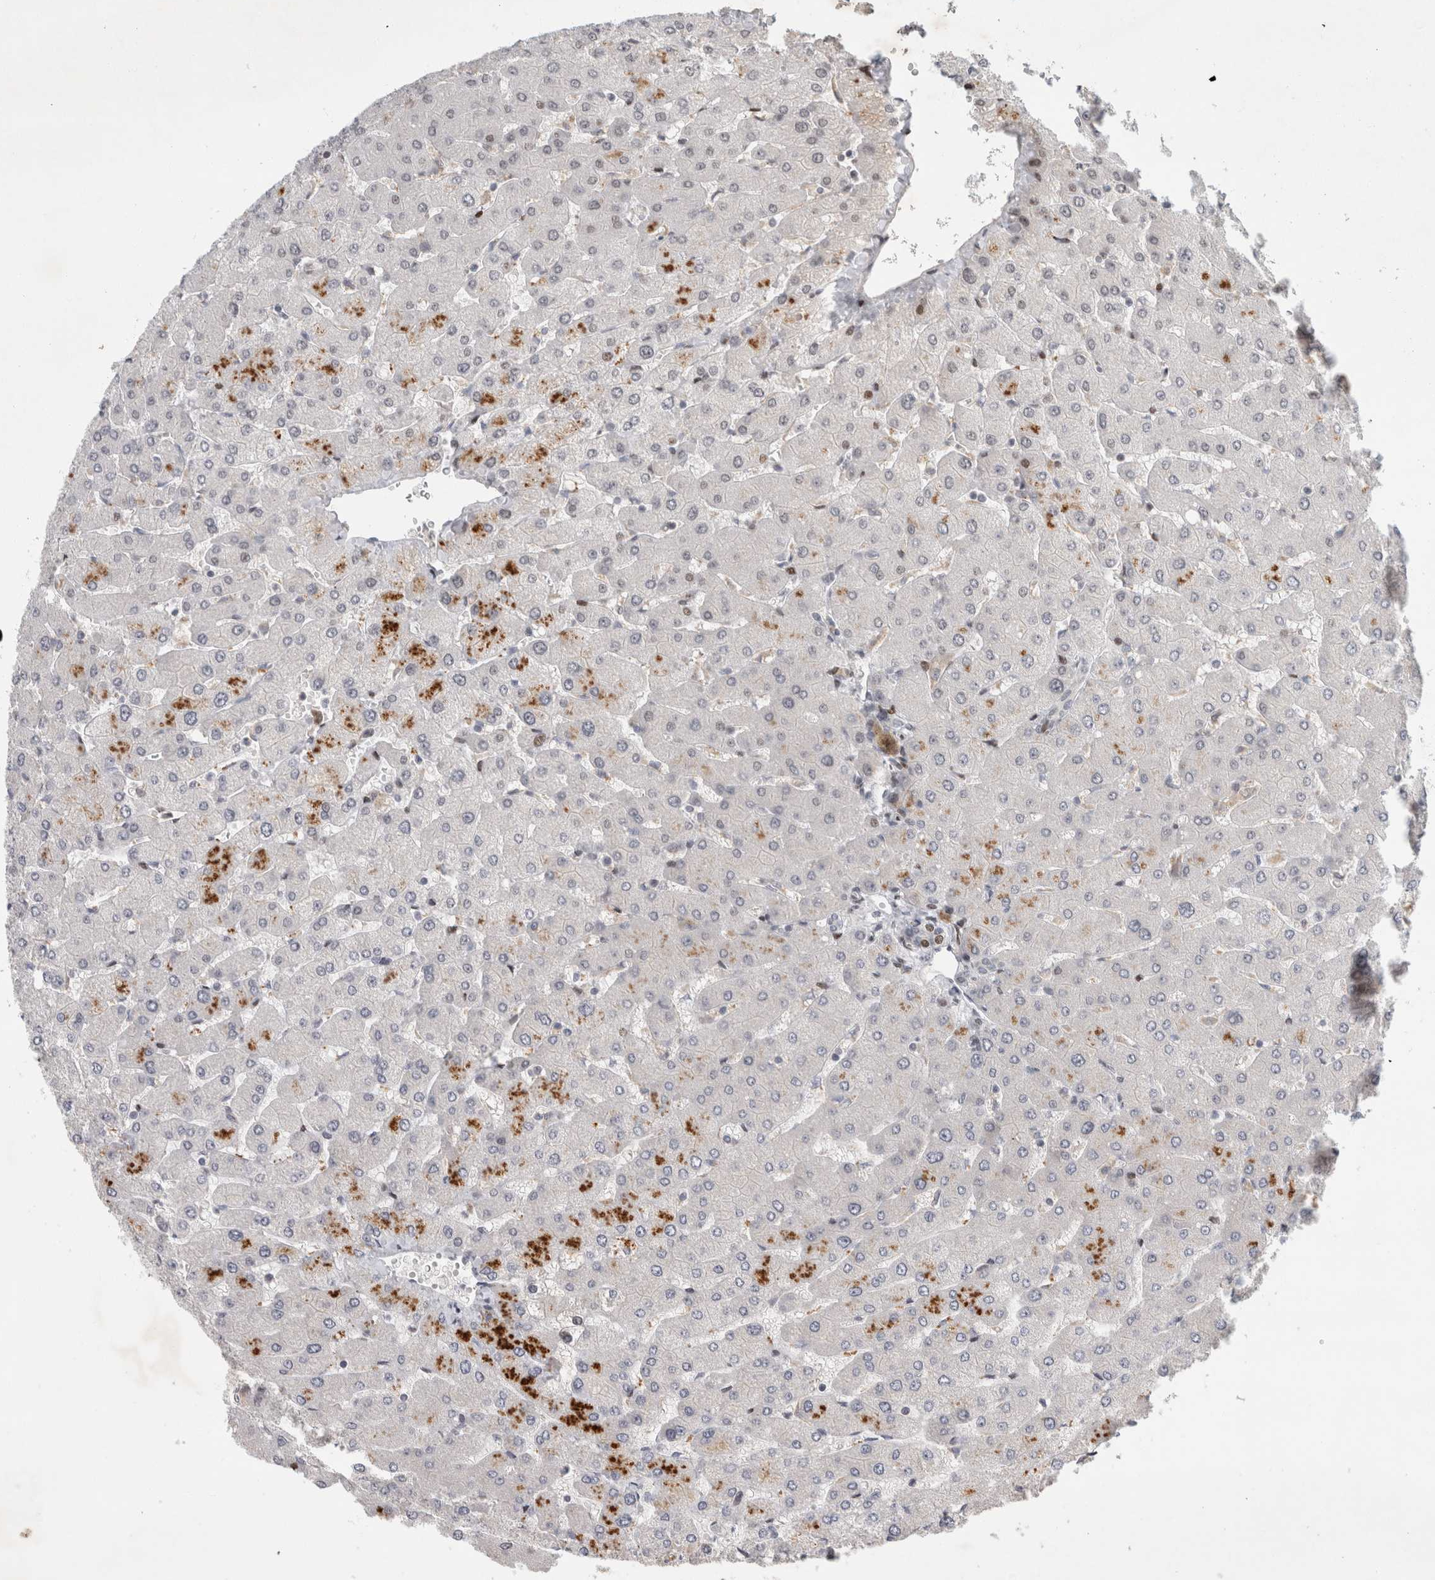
{"staining": {"intensity": "moderate", "quantity": "<25%", "location": "nuclear"}, "tissue": "liver", "cell_type": "Cholangiocytes", "image_type": "normal", "snomed": [{"axis": "morphology", "description": "Normal tissue, NOS"}, {"axis": "topography", "description": "Liver"}], "caption": "DAB immunohistochemical staining of normal human liver displays moderate nuclear protein expression in approximately <25% of cholangiocytes. (Brightfield microscopy of DAB IHC at high magnification).", "gene": "C8orf58", "patient": {"sex": "male", "age": 55}}